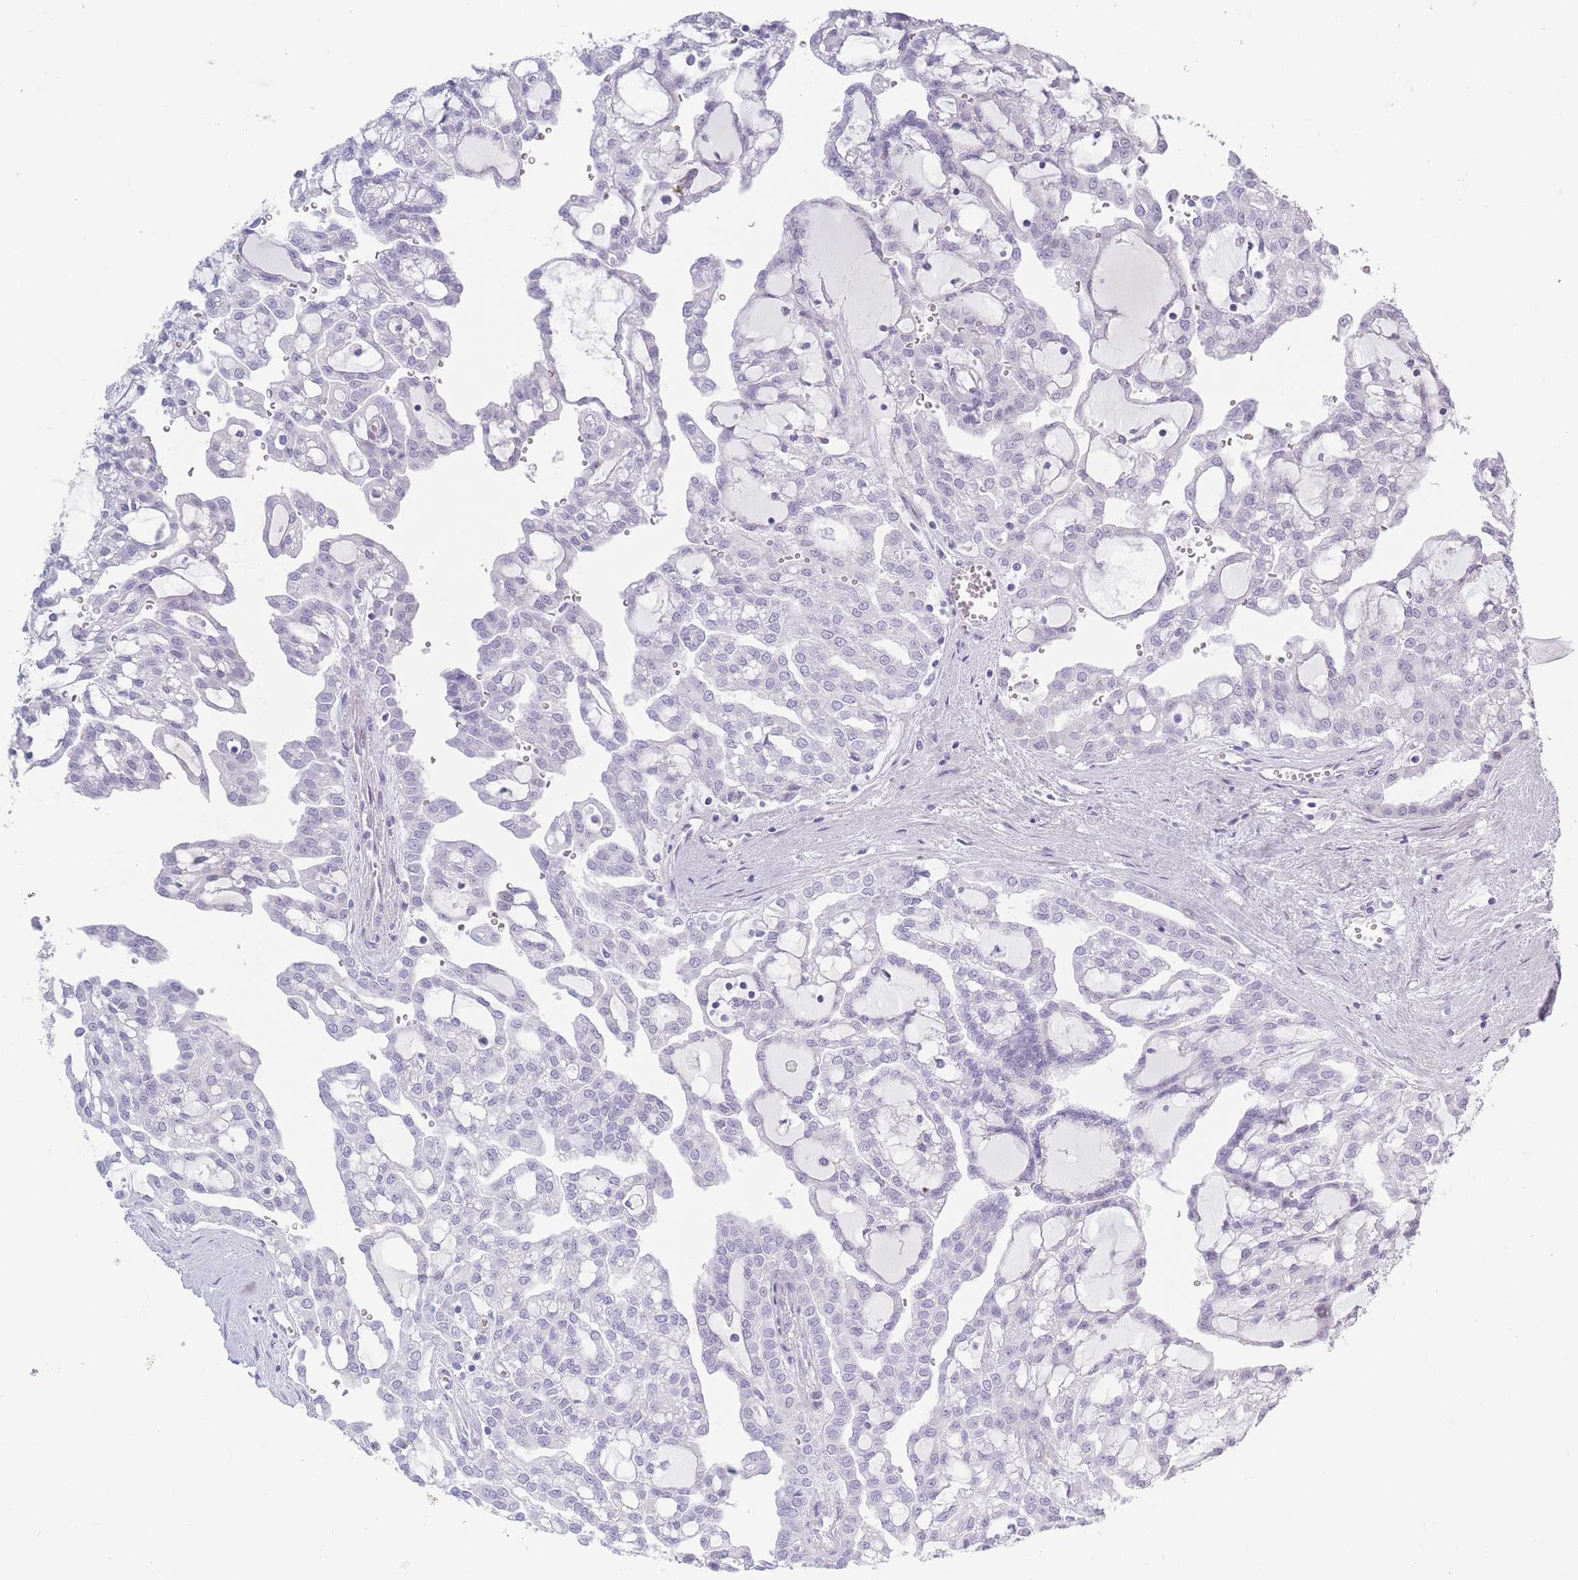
{"staining": {"intensity": "negative", "quantity": "none", "location": "none"}, "tissue": "renal cancer", "cell_type": "Tumor cells", "image_type": "cancer", "snomed": [{"axis": "morphology", "description": "Adenocarcinoma, NOS"}, {"axis": "topography", "description": "Kidney"}], "caption": "The IHC image has no significant expression in tumor cells of adenocarcinoma (renal) tissue. Brightfield microscopy of immunohistochemistry (IHC) stained with DAB (3,3'-diaminobenzidine) (brown) and hematoxylin (blue), captured at high magnification.", "gene": "PLEKHG2", "patient": {"sex": "male", "age": 63}}